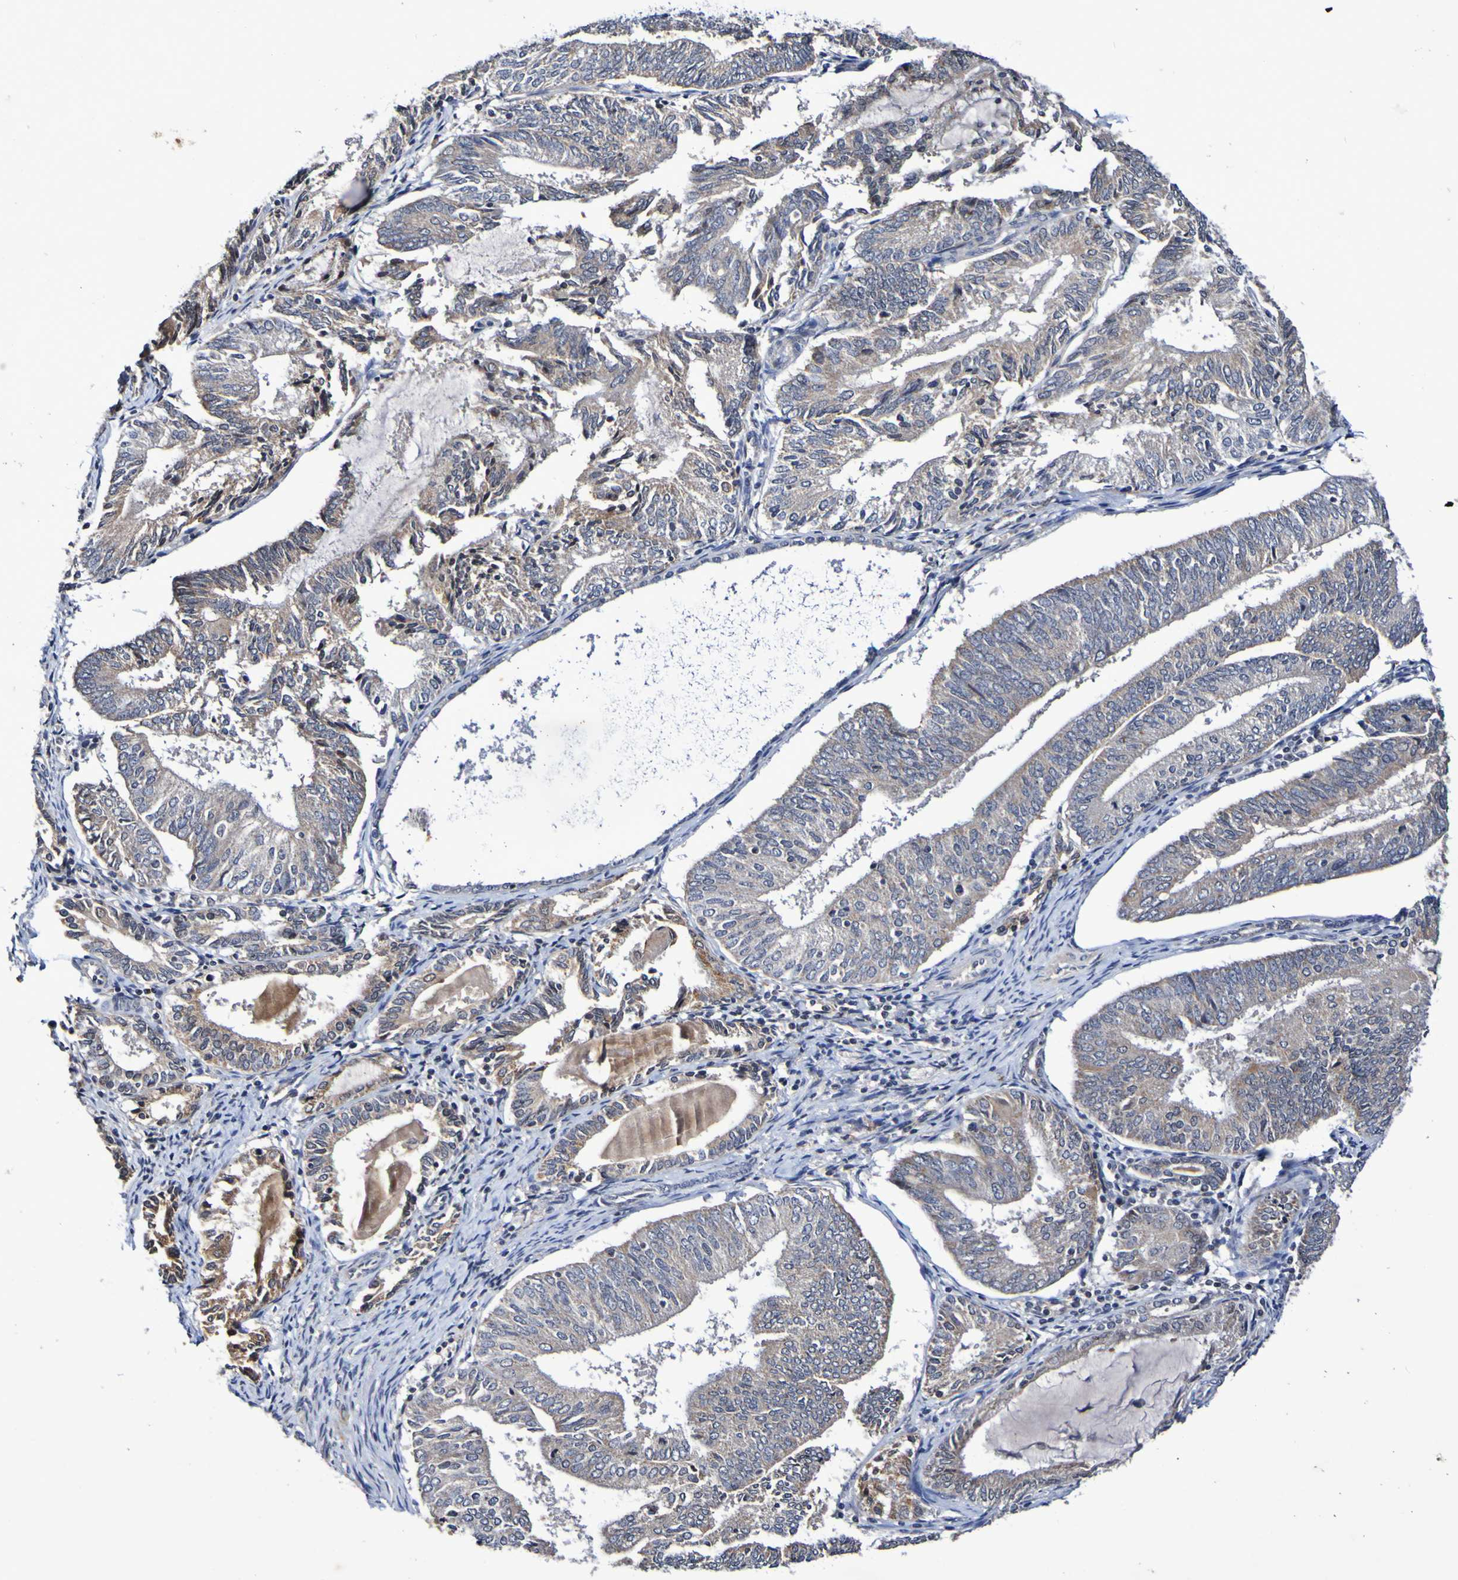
{"staining": {"intensity": "weak", "quantity": ">75%", "location": "cytoplasmic/membranous"}, "tissue": "endometrial cancer", "cell_type": "Tumor cells", "image_type": "cancer", "snomed": [{"axis": "morphology", "description": "Adenocarcinoma, NOS"}, {"axis": "topography", "description": "Endometrium"}], "caption": "Protein expression analysis of human endometrial adenocarcinoma reveals weak cytoplasmic/membranous staining in about >75% of tumor cells.", "gene": "PTP4A2", "patient": {"sex": "female", "age": 81}}